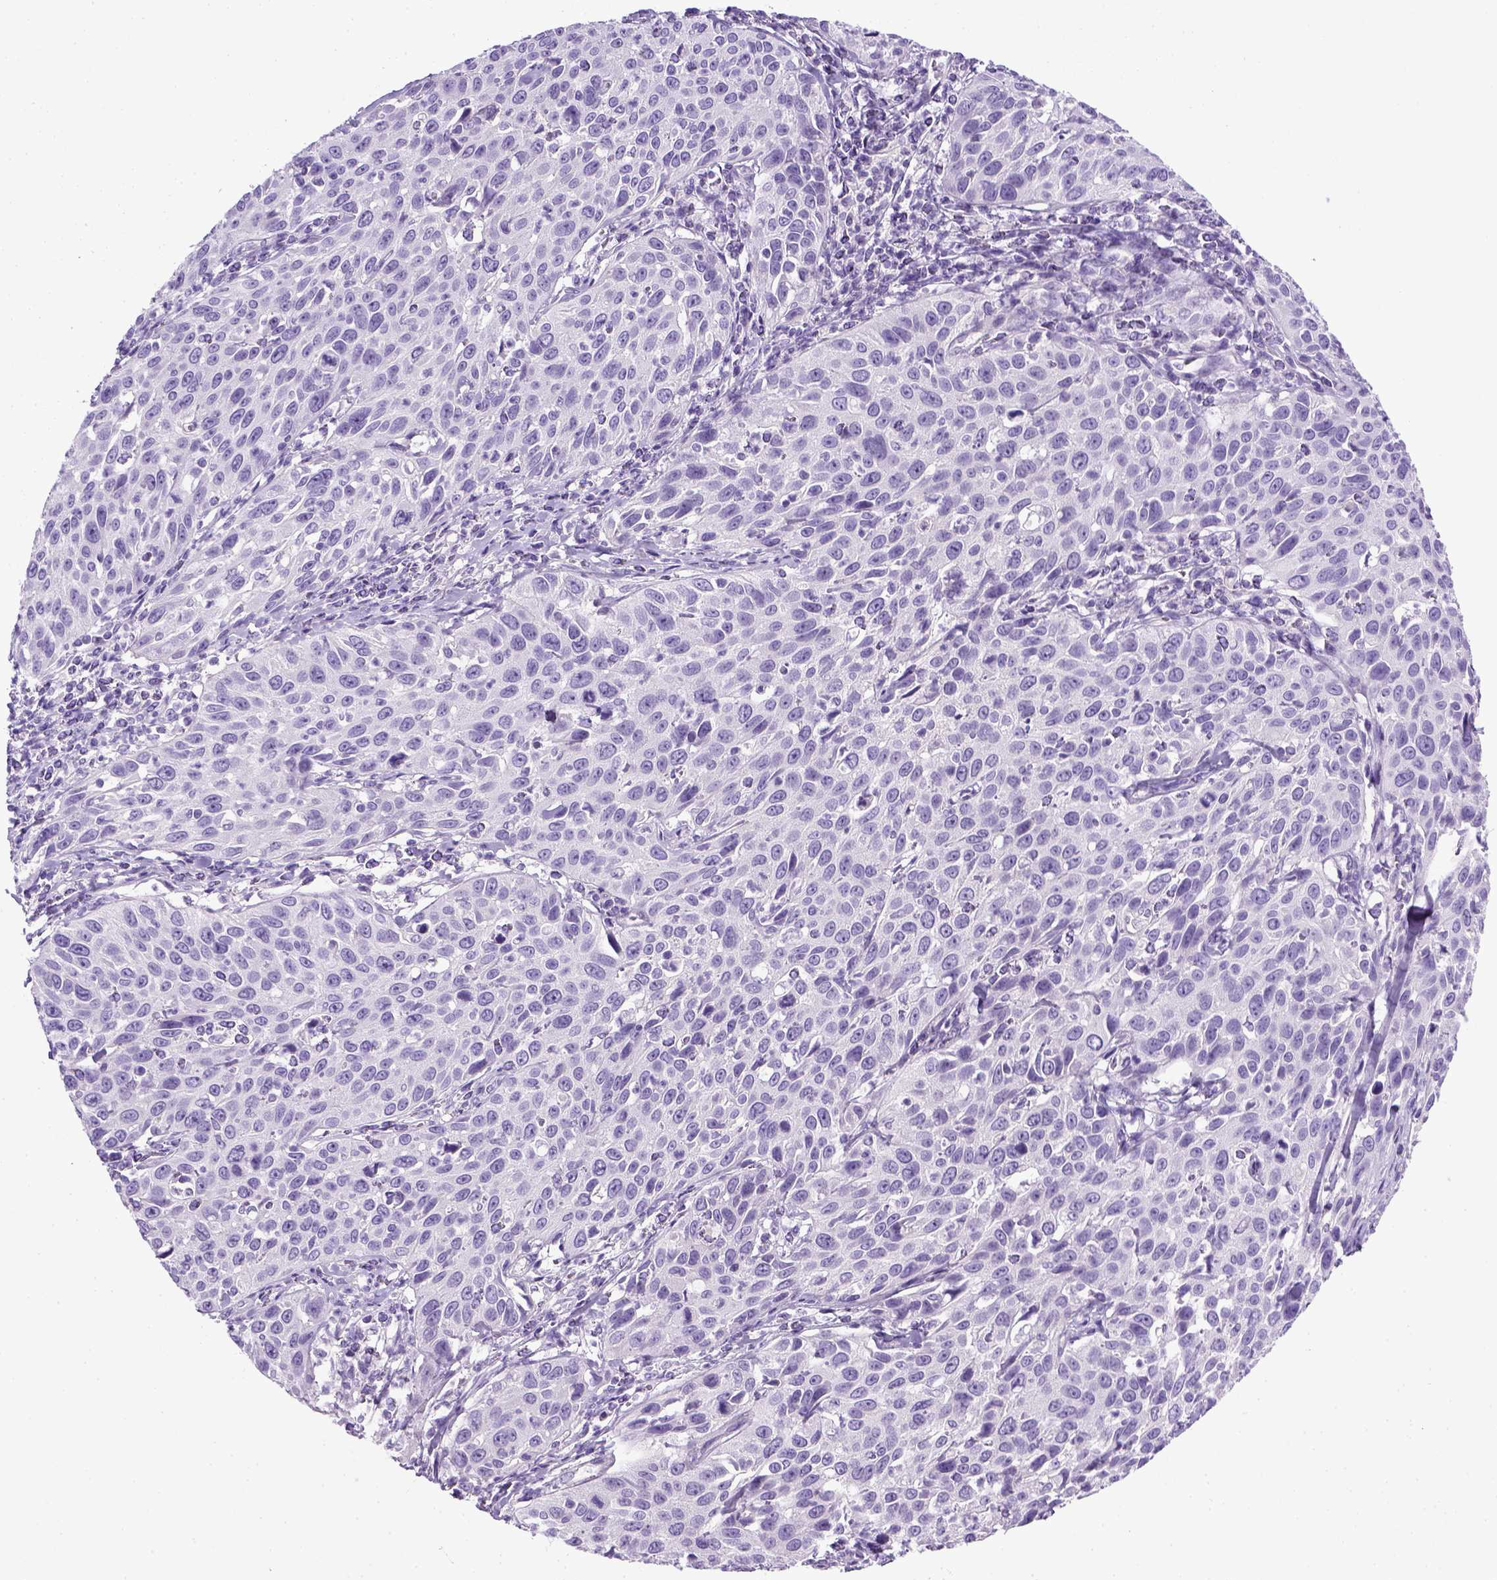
{"staining": {"intensity": "negative", "quantity": "none", "location": "none"}, "tissue": "cervical cancer", "cell_type": "Tumor cells", "image_type": "cancer", "snomed": [{"axis": "morphology", "description": "Squamous cell carcinoma, NOS"}, {"axis": "topography", "description": "Cervix"}], "caption": "An image of human cervical squamous cell carcinoma is negative for staining in tumor cells. The staining is performed using DAB (3,3'-diaminobenzidine) brown chromogen with nuclei counter-stained in using hematoxylin.", "gene": "KRT71", "patient": {"sex": "female", "age": 26}}